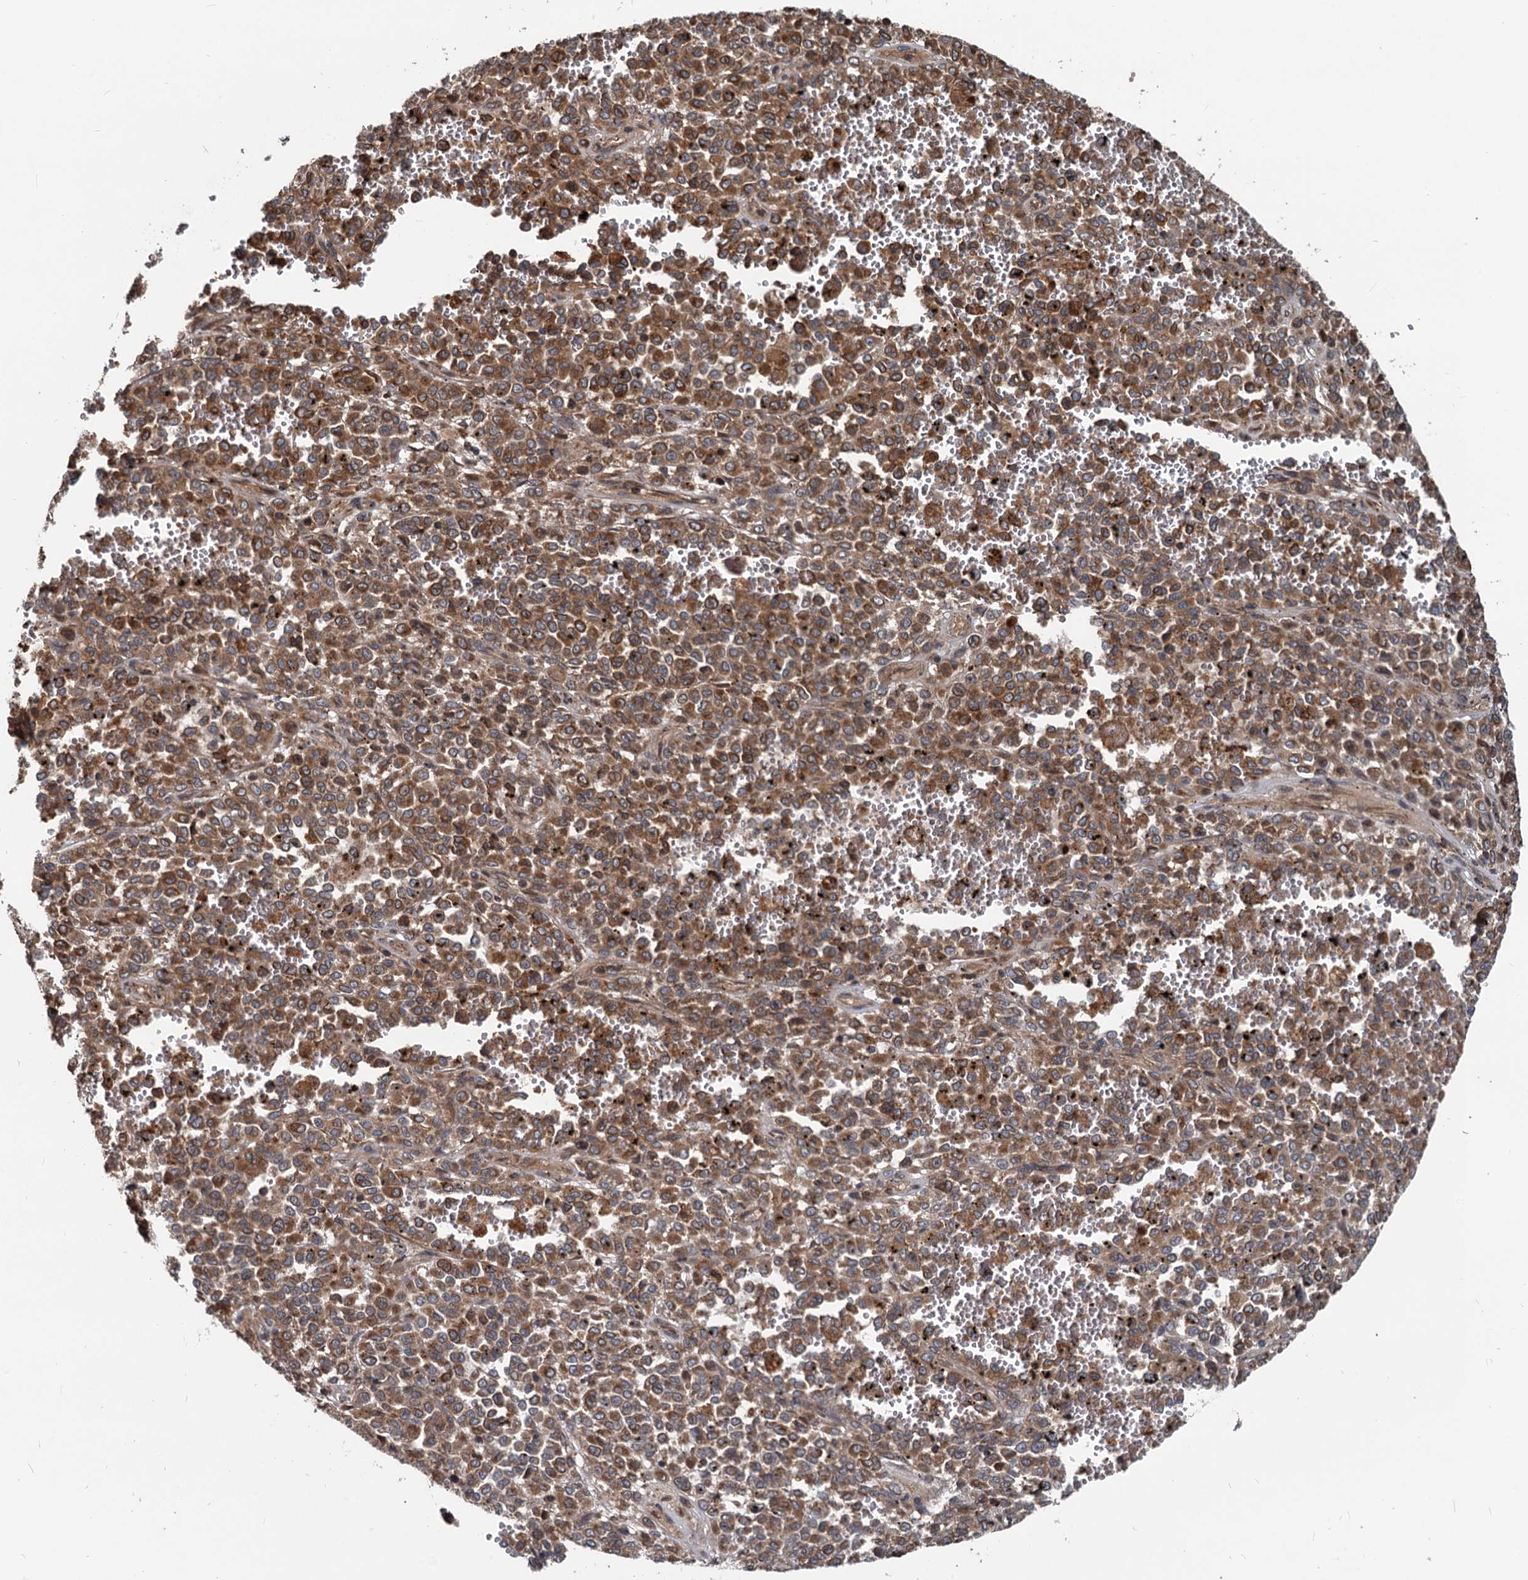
{"staining": {"intensity": "moderate", "quantity": ">75%", "location": "cytoplasmic/membranous"}, "tissue": "melanoma", "cell_type": "Tumor cells", "image_type": "cancer", "snomed": [{"axis": "morphology", "description": "Malignant melanoma, Metastatic site"}, {"axis": "topography", "description": "Pancreas"}], "caption": "Melanoma tissue reveals moderate cytoplasmic/membranous positivity in approximately >75% of tumor cells, visualized by immunohistochemistry.", "gene": "STIM1", "patient": {"sex": "female", "age": 30}}